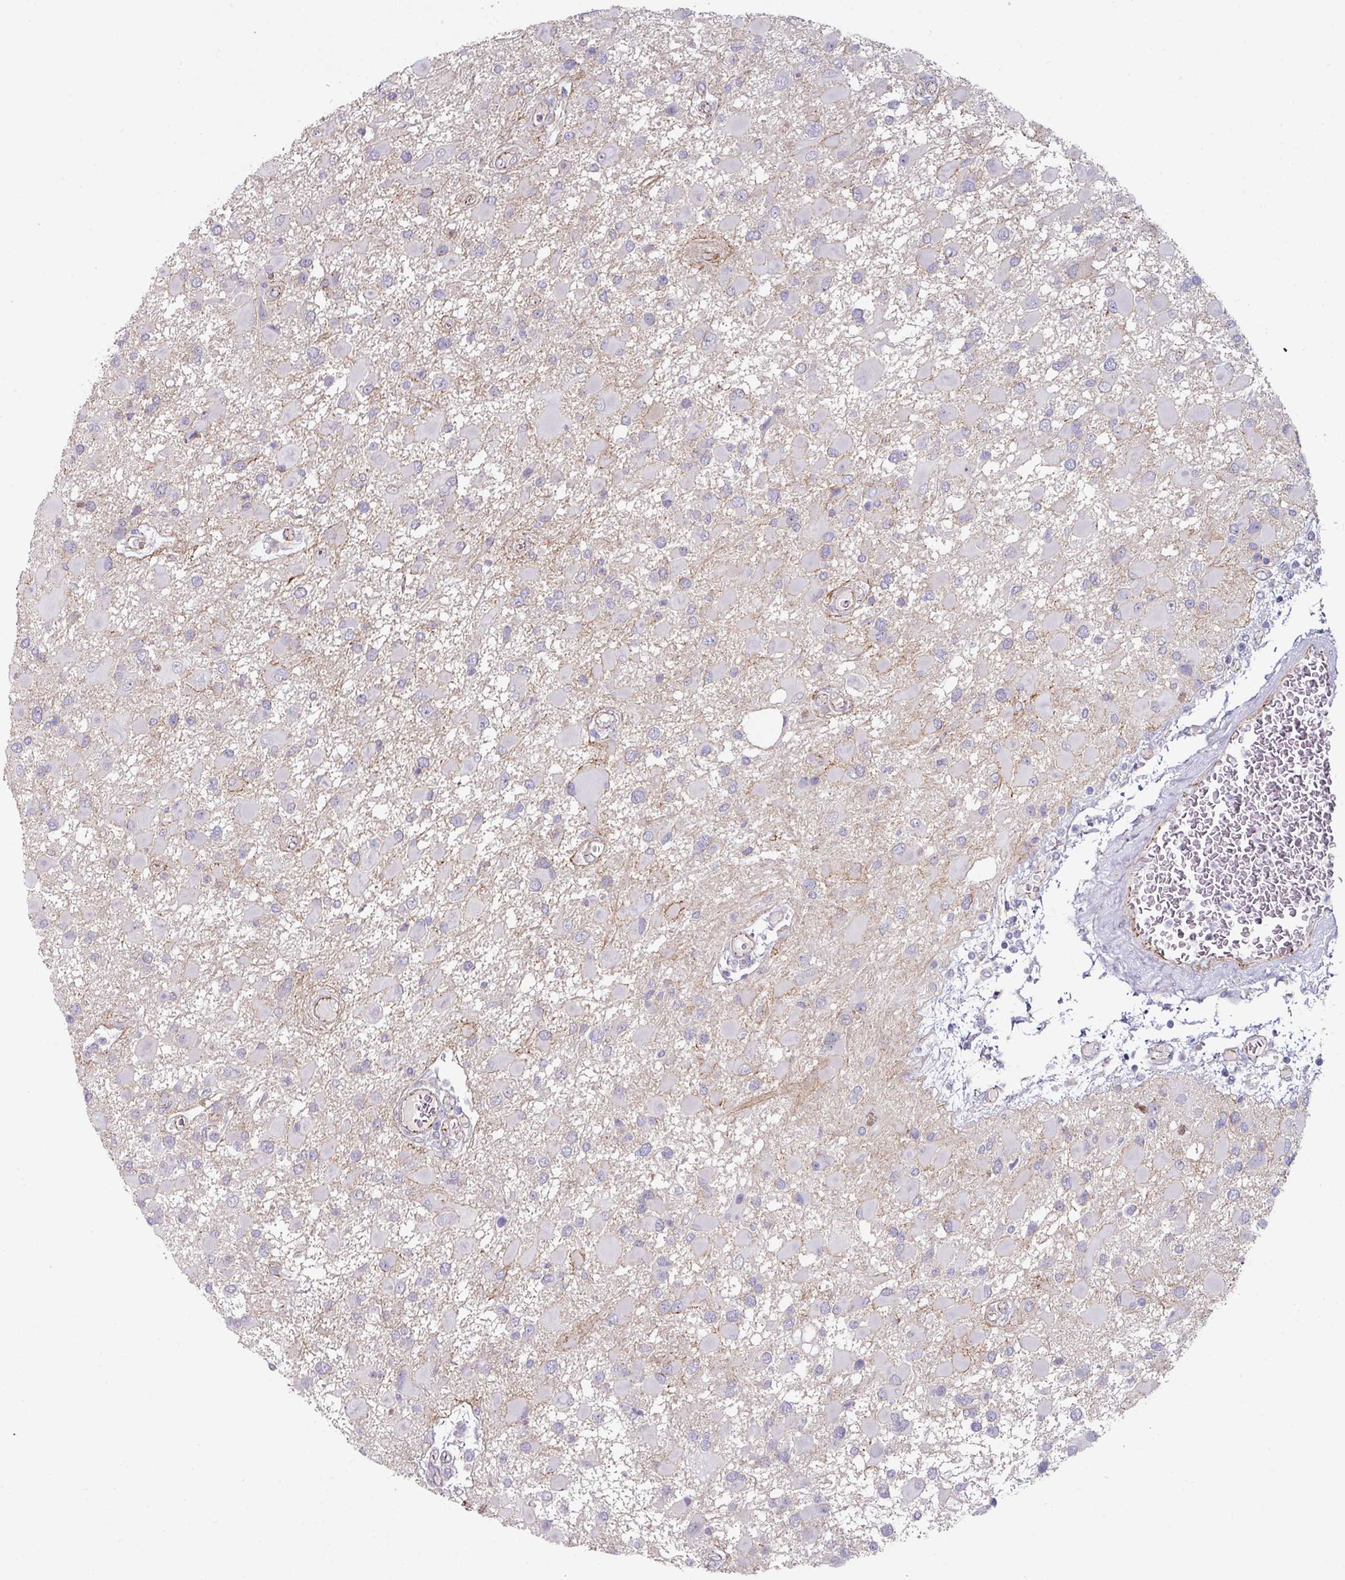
{"staining": {"intensity": "negative", "quantity": "none", "location": "none"}, "tissue": "glioma", "cell_type": "Tumor cells", "image_type": "cancer", "snomed": [{"axis": "morphology", "description": "Glioma, malignant, High grade"}, {"axis": "topography", "description": "Brain"}], "caption": "High power microscopy image of an immunohistochemistry (IHC) photomicrograph of glioma, revealing no significant positivity in tumor cells.", "gene": "JUP", "patient": {"sex": "male", "age": 53}}